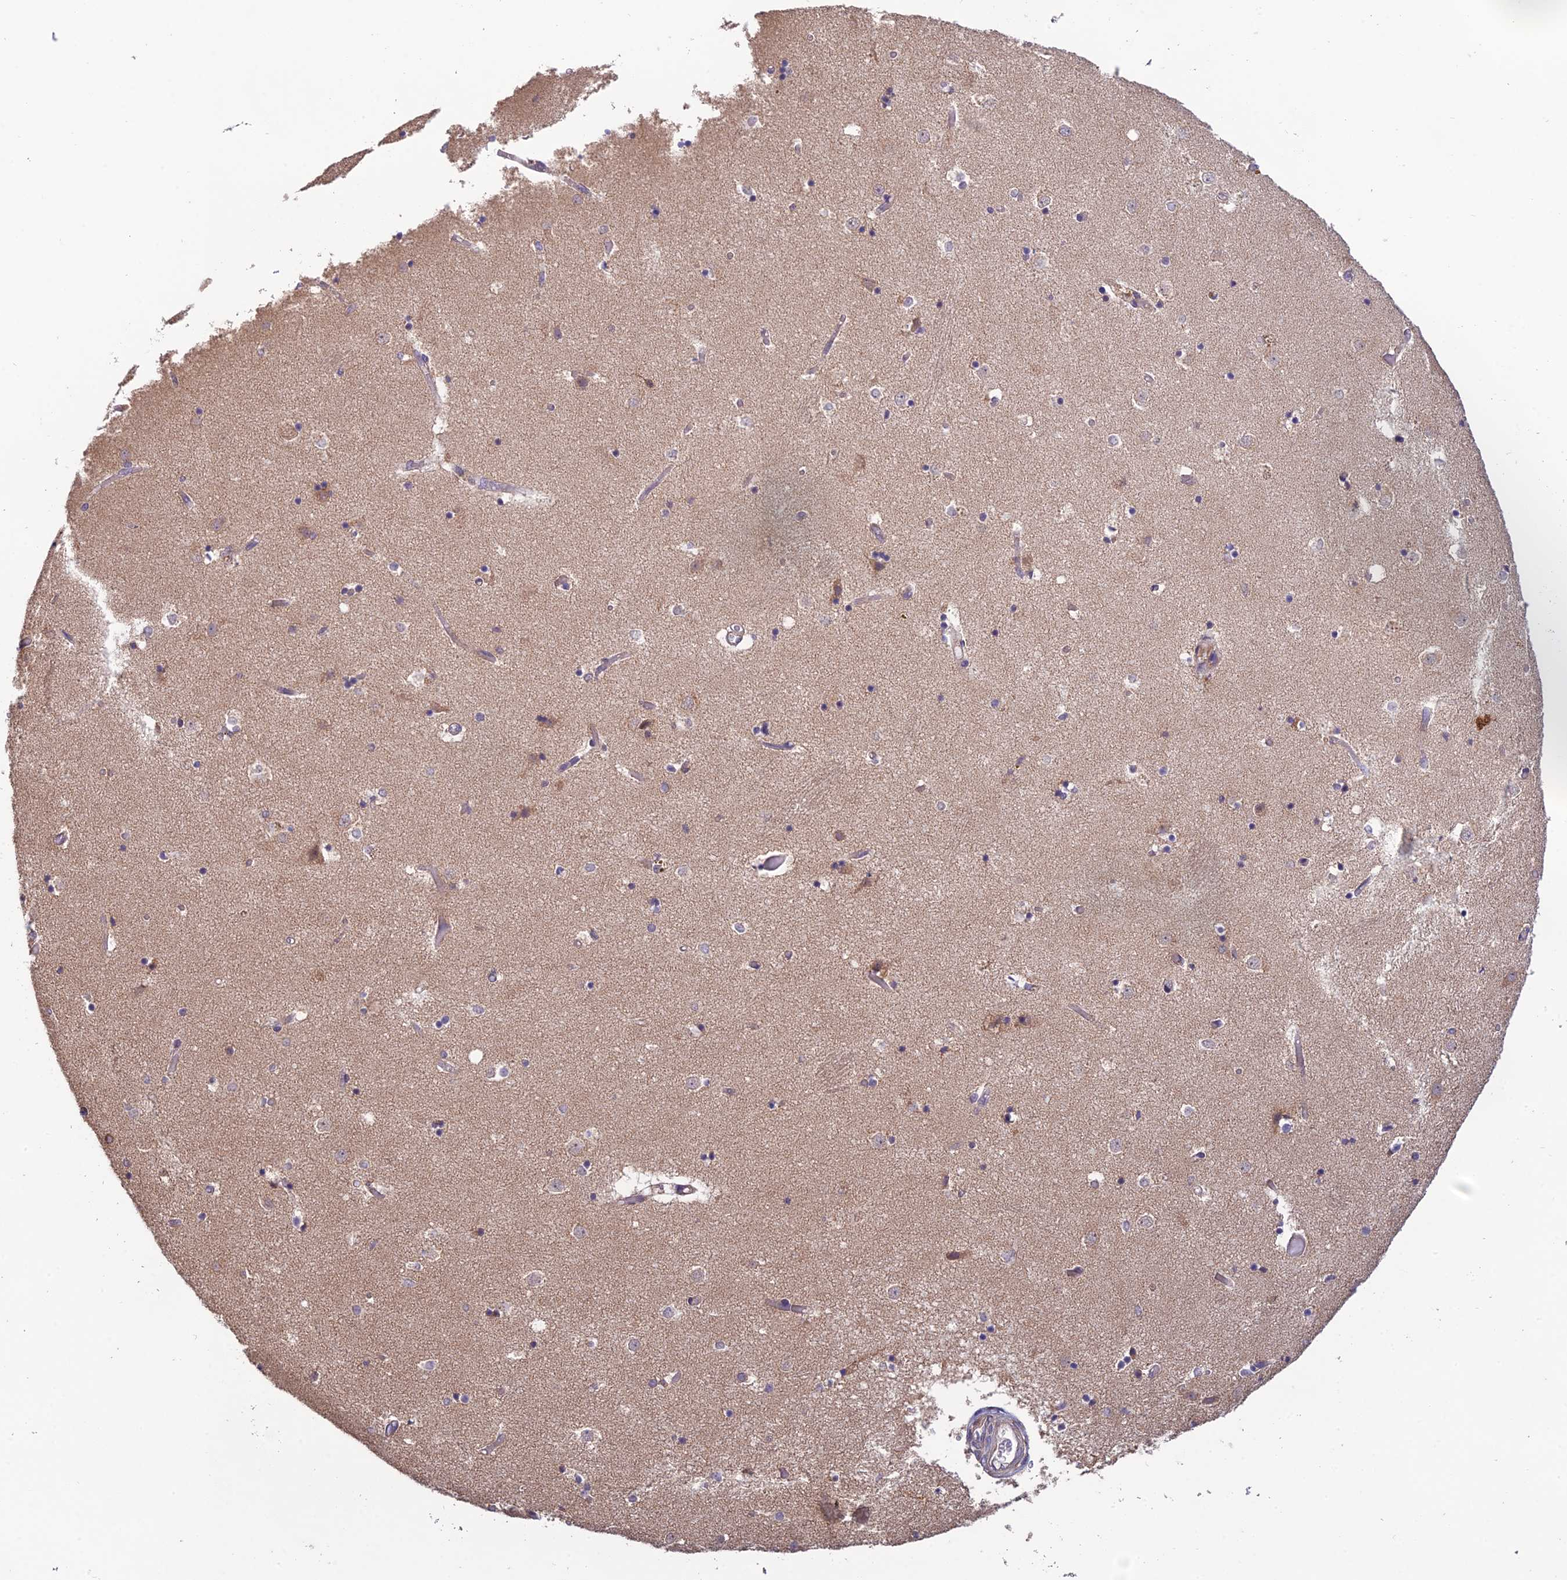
{"staining": {"intensity": "negative", "quantity": "none", "location": "none"}, "tissue": "caudate", "cell_type": "Glial cells", "image_type": "normal", "snomed": [{"axis": "morphology", "description": "Normal tissue, NOS"}, {"axis": "topography", "description": "Lateral ventricle wall"}], "caption": "IHC micrograph of unremarkable caudate: human caudate stained with DAB (3,3'-diaminobenzidine) shows no significant protein staining in glial cells. Nuclei are stained in blue.", "gene": "MRNIP", "patient": {"sex": "female", "age": 52}}